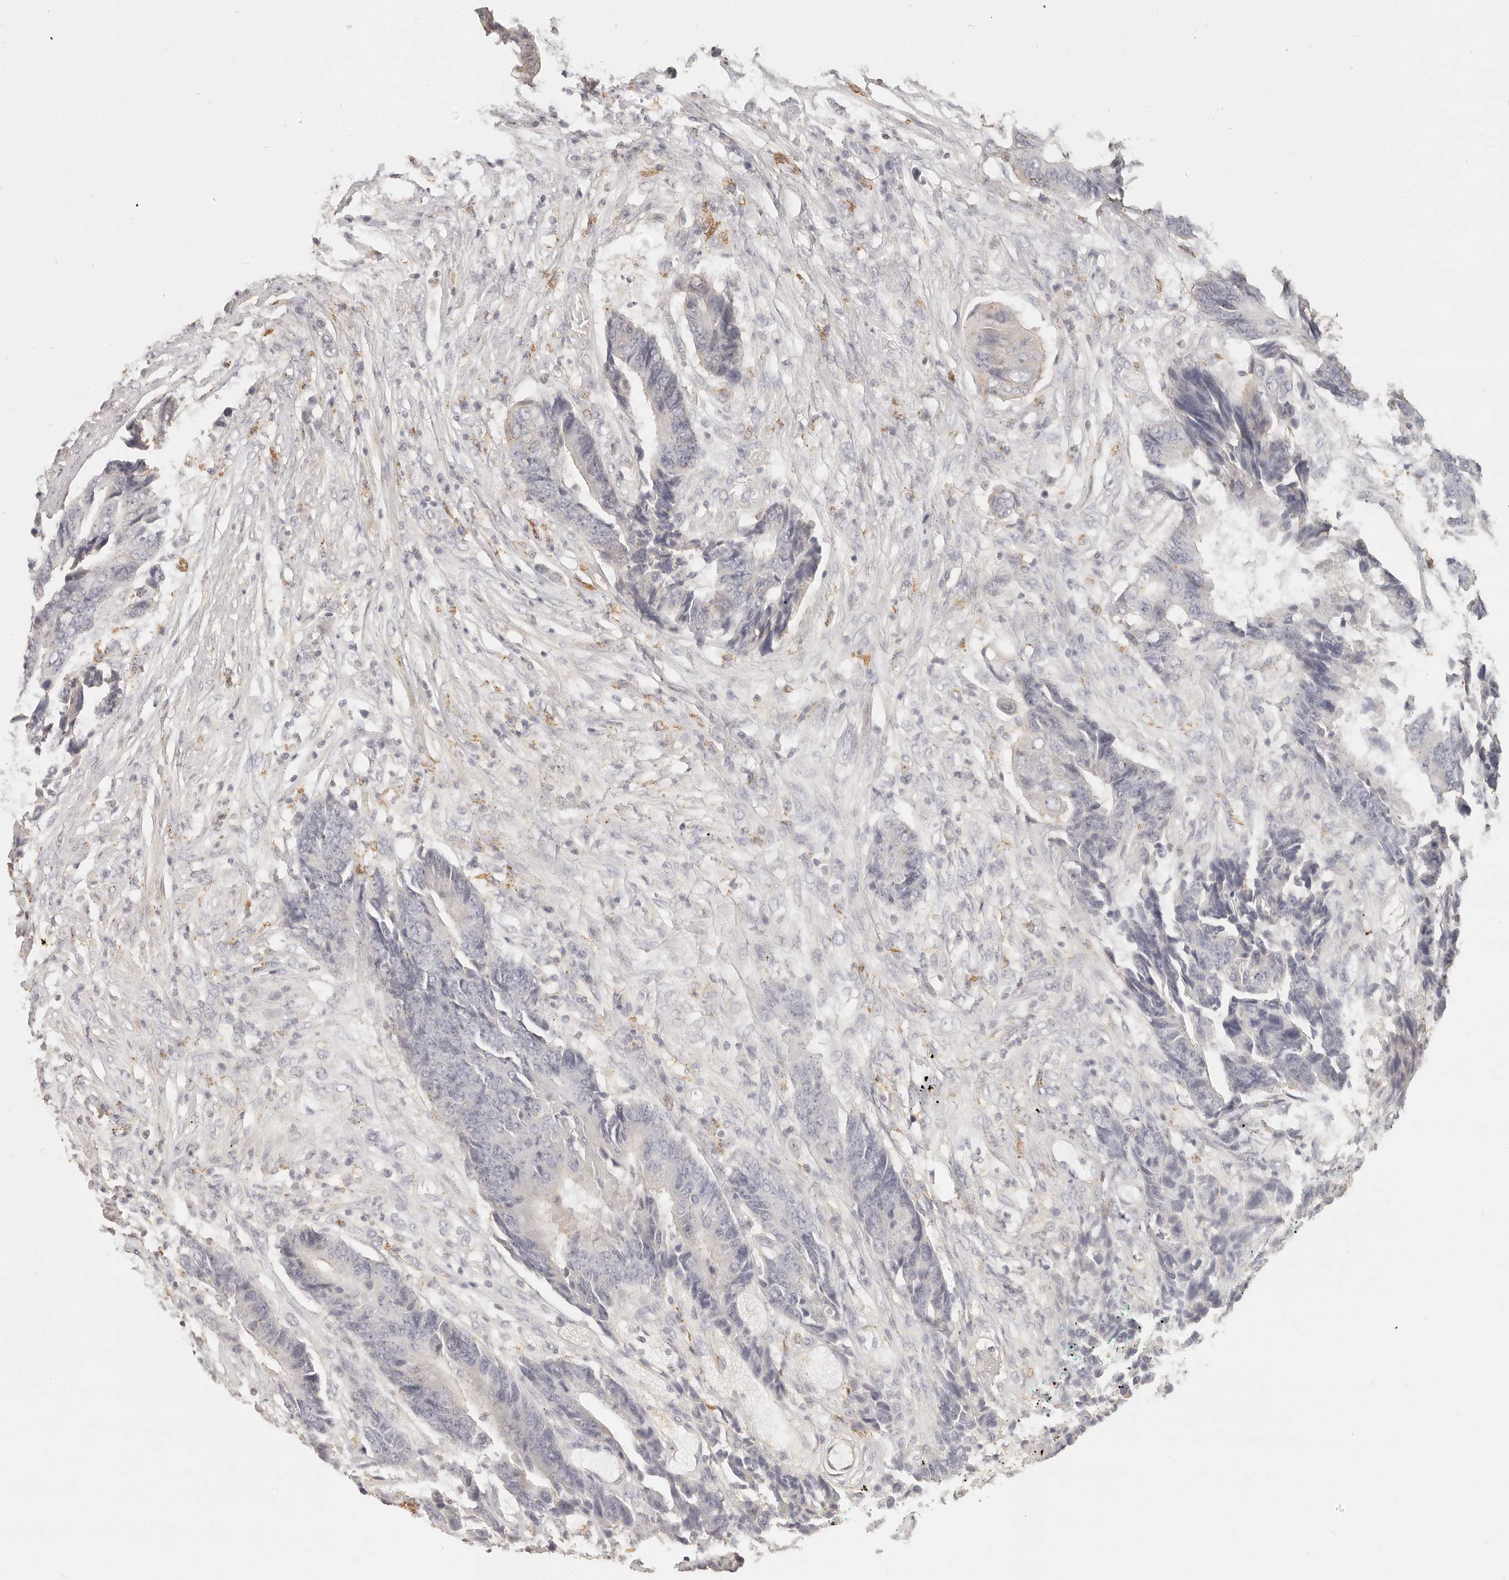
{"staining": {"intensity": "negative", "quantity": "none", "location": "none"}, "tissue": "colorectal cancer", "cell_type": "Tumor cells", "image_type": "cancer", "snomed": [{"axis": "morphology", "description": "Adenocarcinoma, NOS"}, {"axis": "topography", "description": "Rectum"}], "caption": "This is an IHC image of human colorectal cancer (adenocarcinoma). There is no staining in tumor cells.", "gene": "CNMD", "patient": {"sex": "male", "age": 84}}